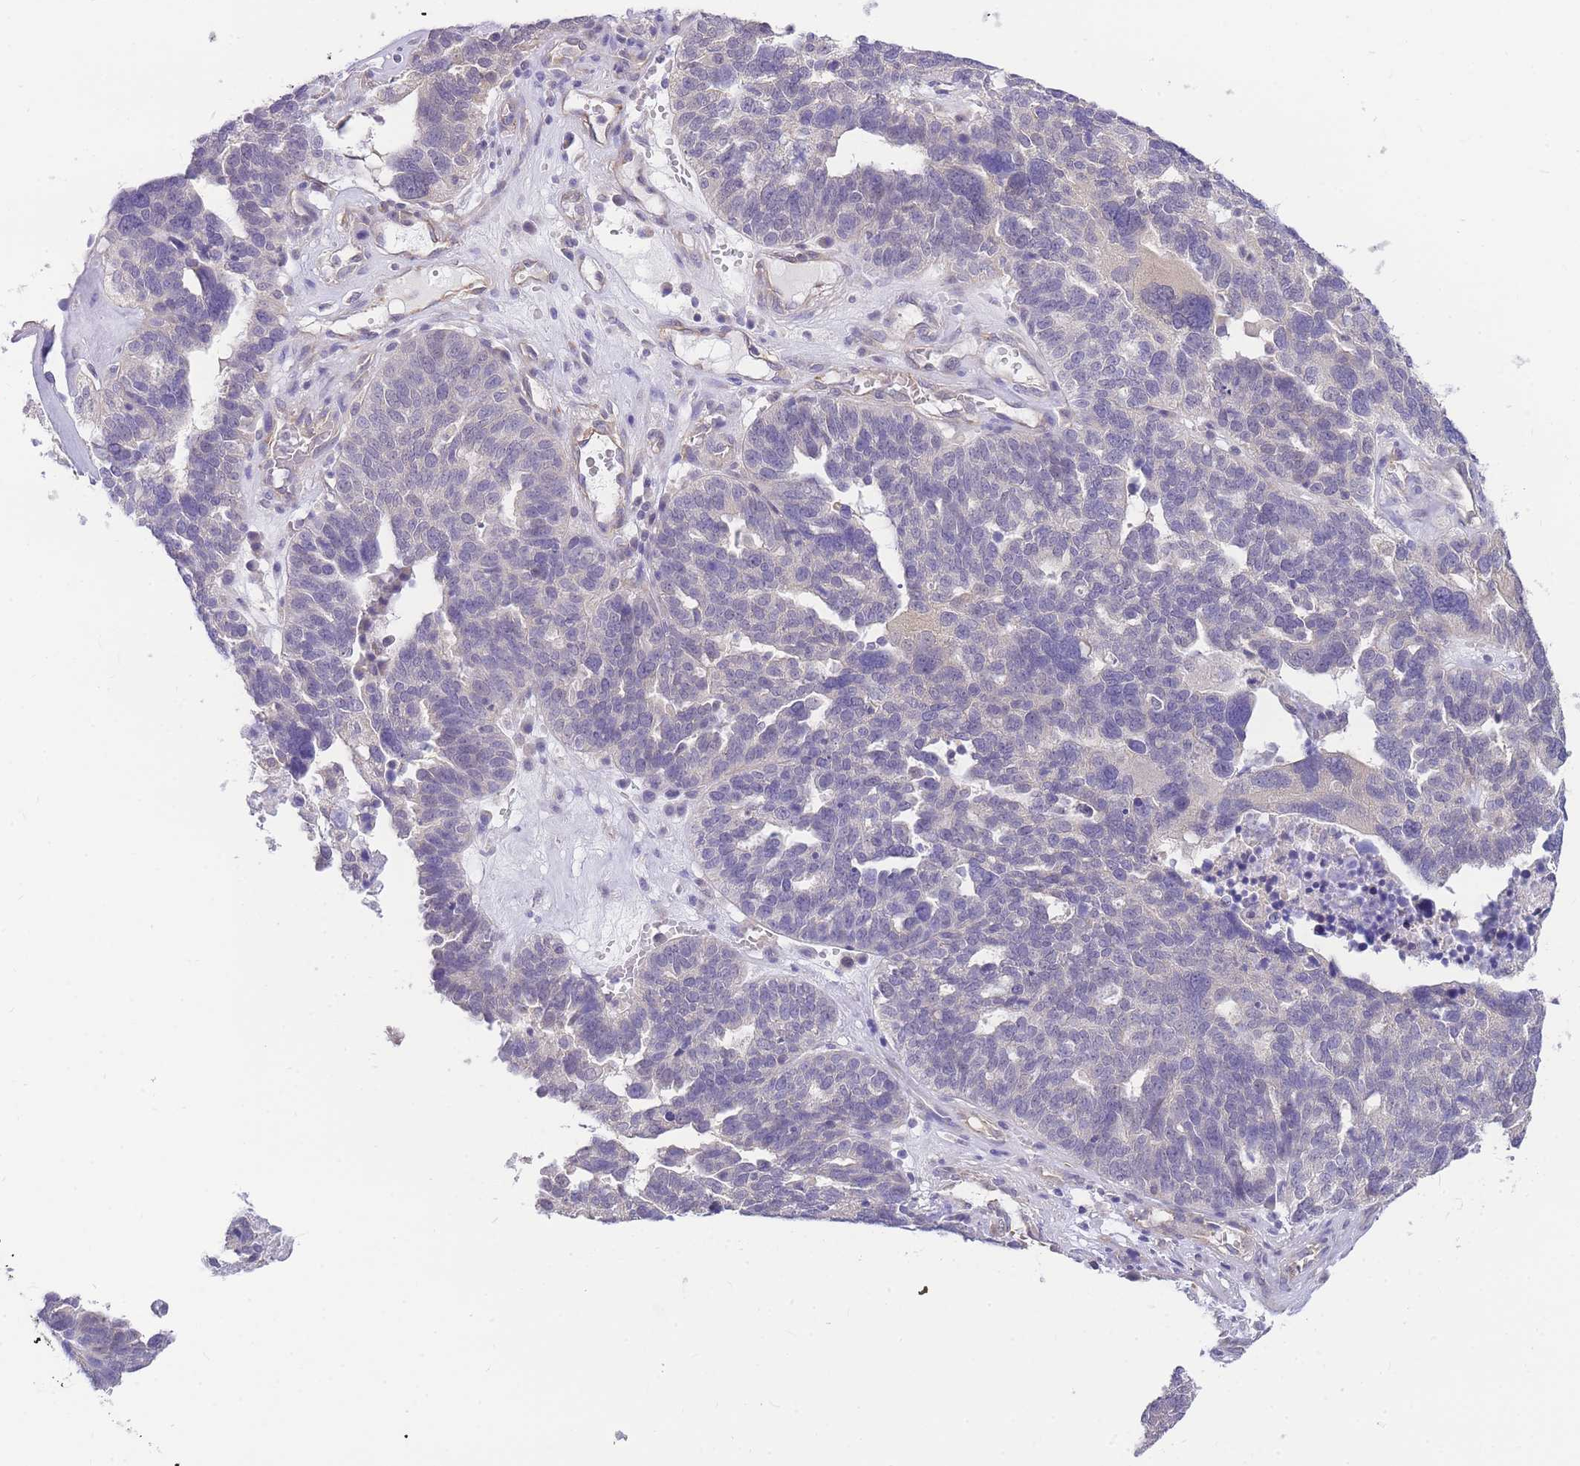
{"staining": {"intensity": "negative", "quantity": "none", "location": "none"}, "tissue": "ovarian cancer", "cell_type": "Tumor cells", "image_type": "cancer", "snomed": [{"axis": "morphology", "description": "Cystadenocarcinoma, serous, NOS"}, {"axis": "topography", "description": "Ovary"}], "caption": "IHC micrograph of serous cystadenocarcinoma (ovarian) stained for a protein (brown), which shows no expression in tumor cells.", "gene": "S100PBP", "patient": {"sex": "female", "age": 59}}